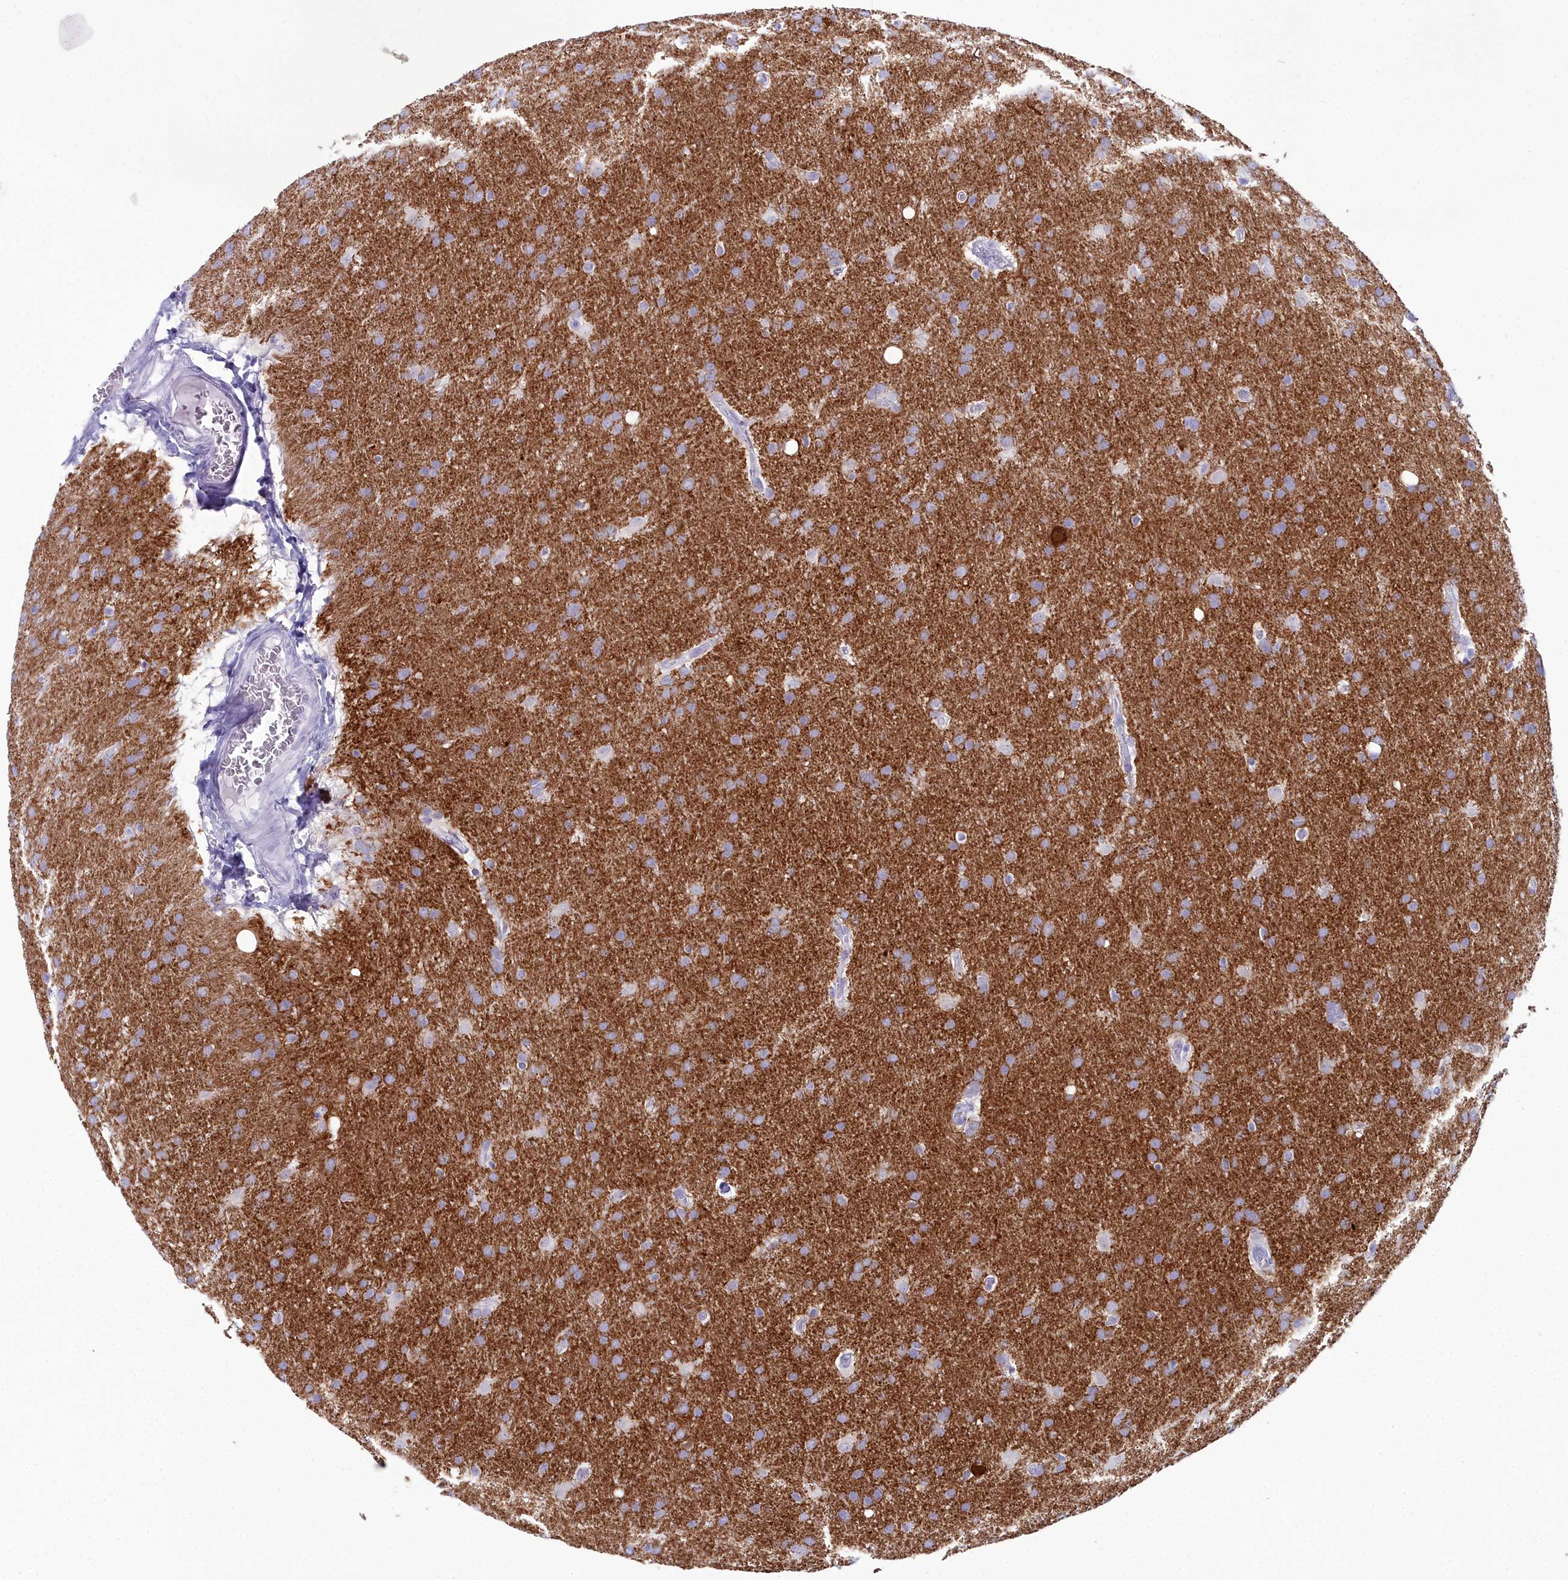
{"staining": {"intensity": "moderate", "quantity": "<25%", "location": "cytoplasmic/membranous"}, "tissue": "glioma", "cell_type": "Tumor cells", "image_type": "cancer", "snomed": [{"axis": "morphology", "description": "Glioma, malignant, Low grade"}, {"axis": "topography", "description": "Brain"}], "caption": "IHC photomicrograph of neoplastic tissue: glioma stained using immunohistochemistry (IHC) displays low levels of moderate protein expression localized specifically in the cytoplasmic/membranous of tumor cells, appearing as a cytoplasmic/membranous brown color.", "gene": "MAP6", "patient": {"sex": "female", "age": 32}}